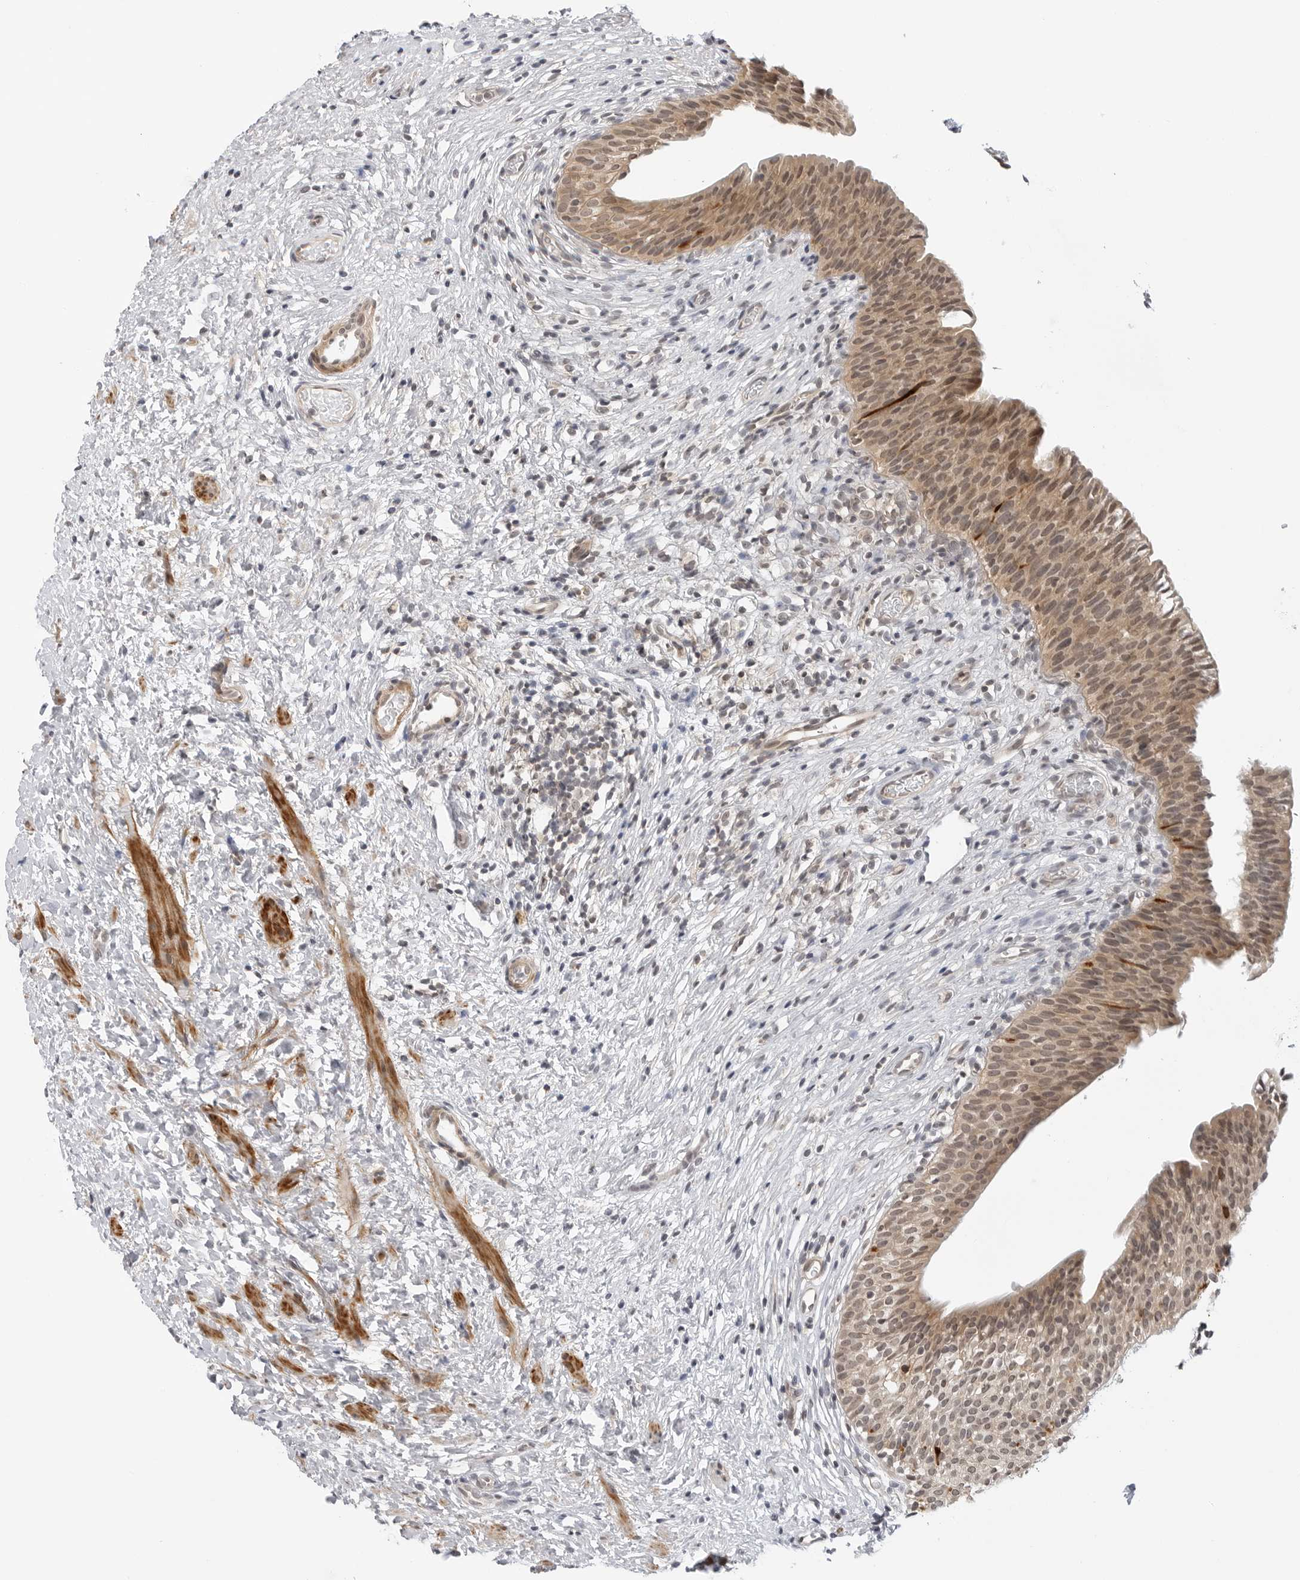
{"staining": {"intensity": "moderate", "quantity": ">75%", "location": "cytoplasmic/membranous,nuclear"}, "tissue": "urinary bladder", "cell_type": "Urothelial cells", "image_type": "normal", "snomed": [{"axis": "morphology", "description": "Normal tissue, NOS"}, {"axis": "topography", "description": "Urinary bladder"}], "caption": "Immunohistochemistry (IHC) image of unremarkable urinary bladder stained for a protein (brown), which reveals medium levels of moderate cytoplasmic/membranous,nuclear positivity in about >75% of urothelial cells.", "gene": "MAP2K5", "patient": {"sex": "male", "age": 1}}